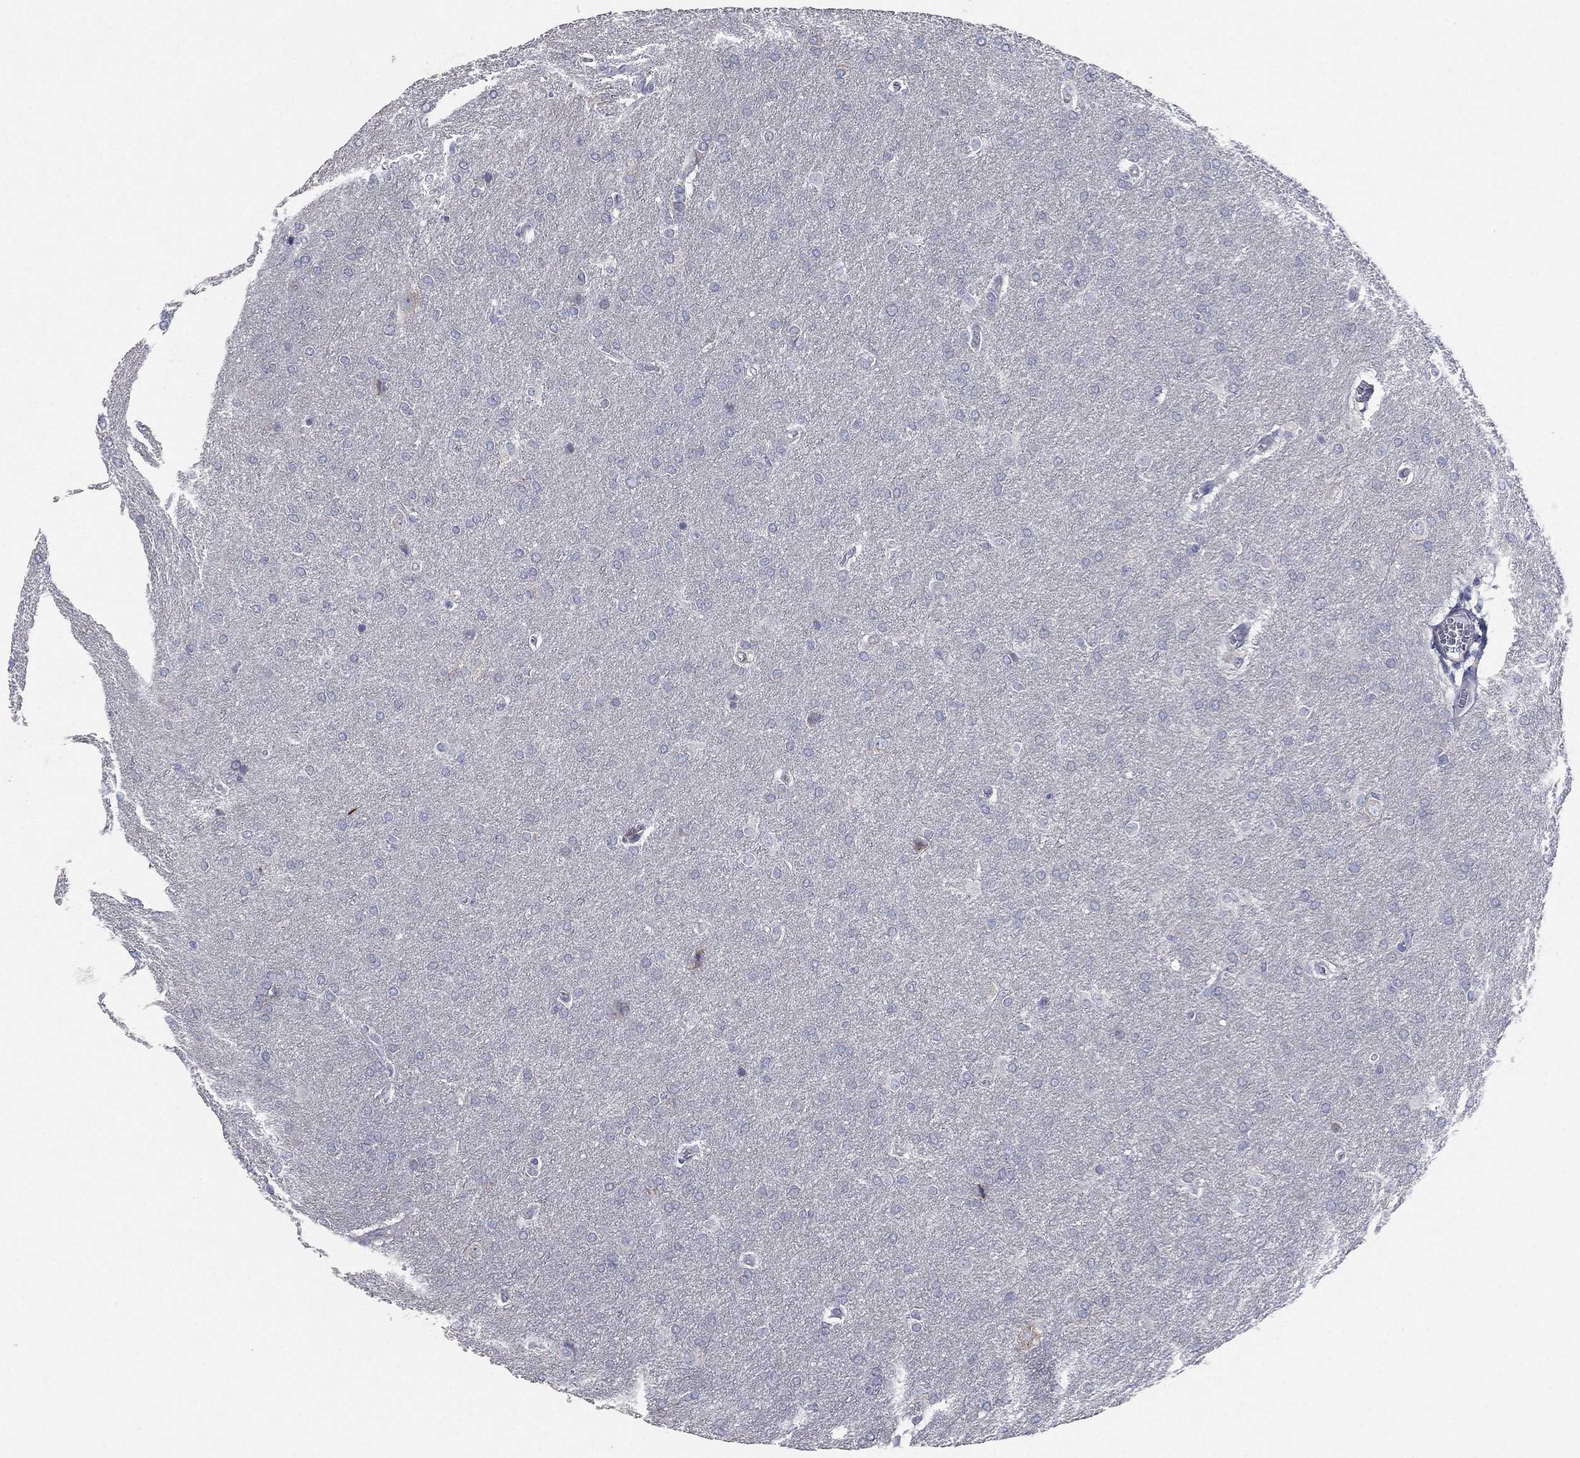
{"staining": {"intensity": "negative", "quantity": "none", "location": "none"}, "tissue": "glioma", "cell_type": "Tumor cells", "image_type": "cancer", "snomed": [{"axis": "morphology", "description": "Glioma, malignant, Low grade"}, {"axis": "topography", "description": "Brain"}], "caption": "Immunohistochemistry (IHC) of human malignant glioma (low-grade) demonstrates no positivity in tumor cells. (DAB IHC, high magnification).", "gene": "ATP8A2", "patient": {"sex": "female", "age": 32}}